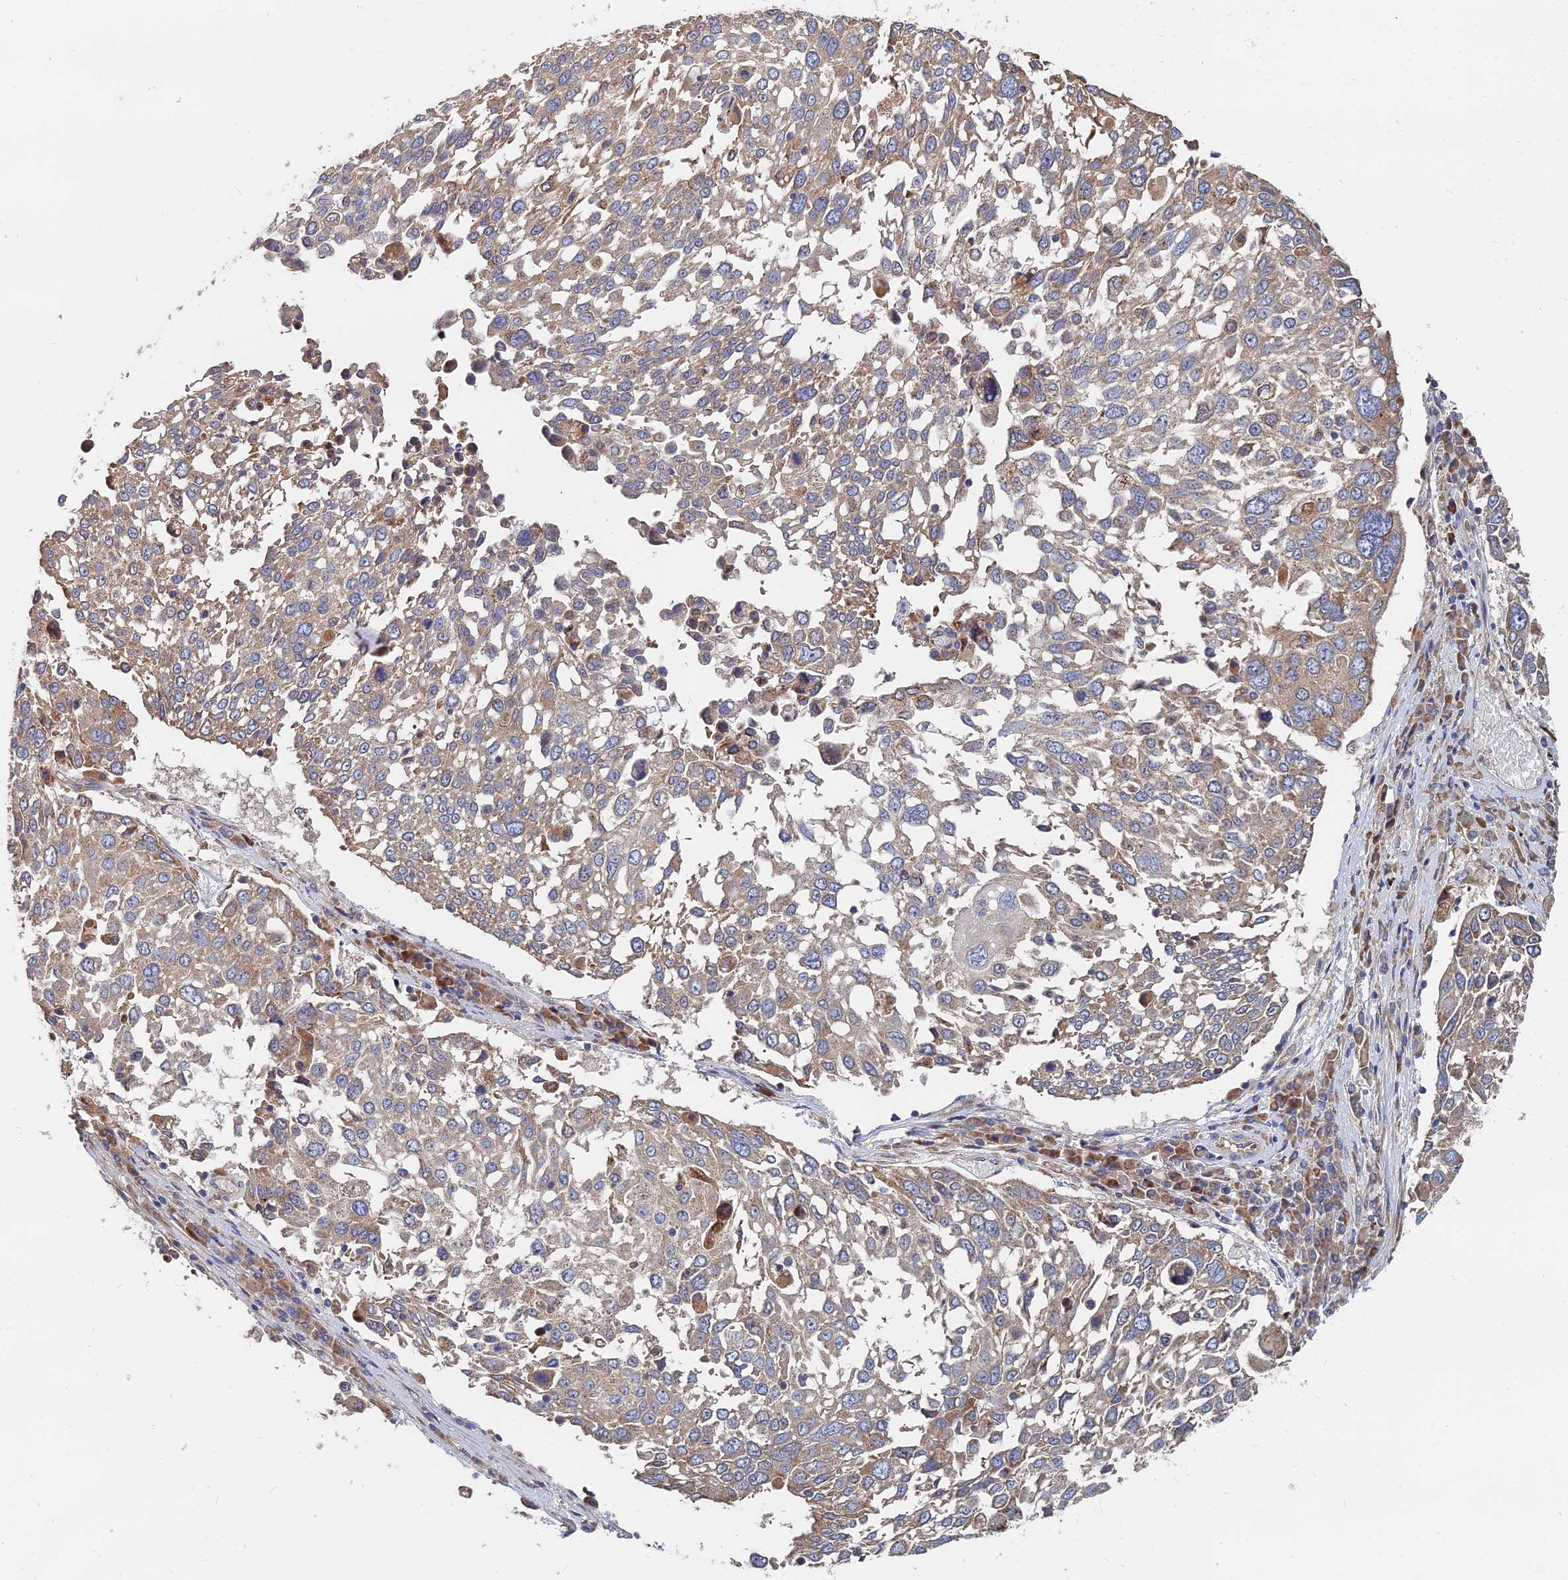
{"staining": {"intensity": "weak", "quantity": ">75%", "location": "cytoplasmic/membranous"}, "tissue": "lung cancer", "cell_type": "Tumor cells", "image_type": "cancer", "snomed": [{"axis": "morphology", "description": "Squamous cell carcinoma, NOS"}, {"axis": "topography", "description": "Lung"}], "caption": "A micrograph showing weak cytoplasmic/membranous staining in approximately >75% of tumor cells in squamous cell carcinoma (lung), as visualized by brown immunohistochemical staining.", "gene": "CCZ1", "patient": {"sex": "male", "age": 65}}